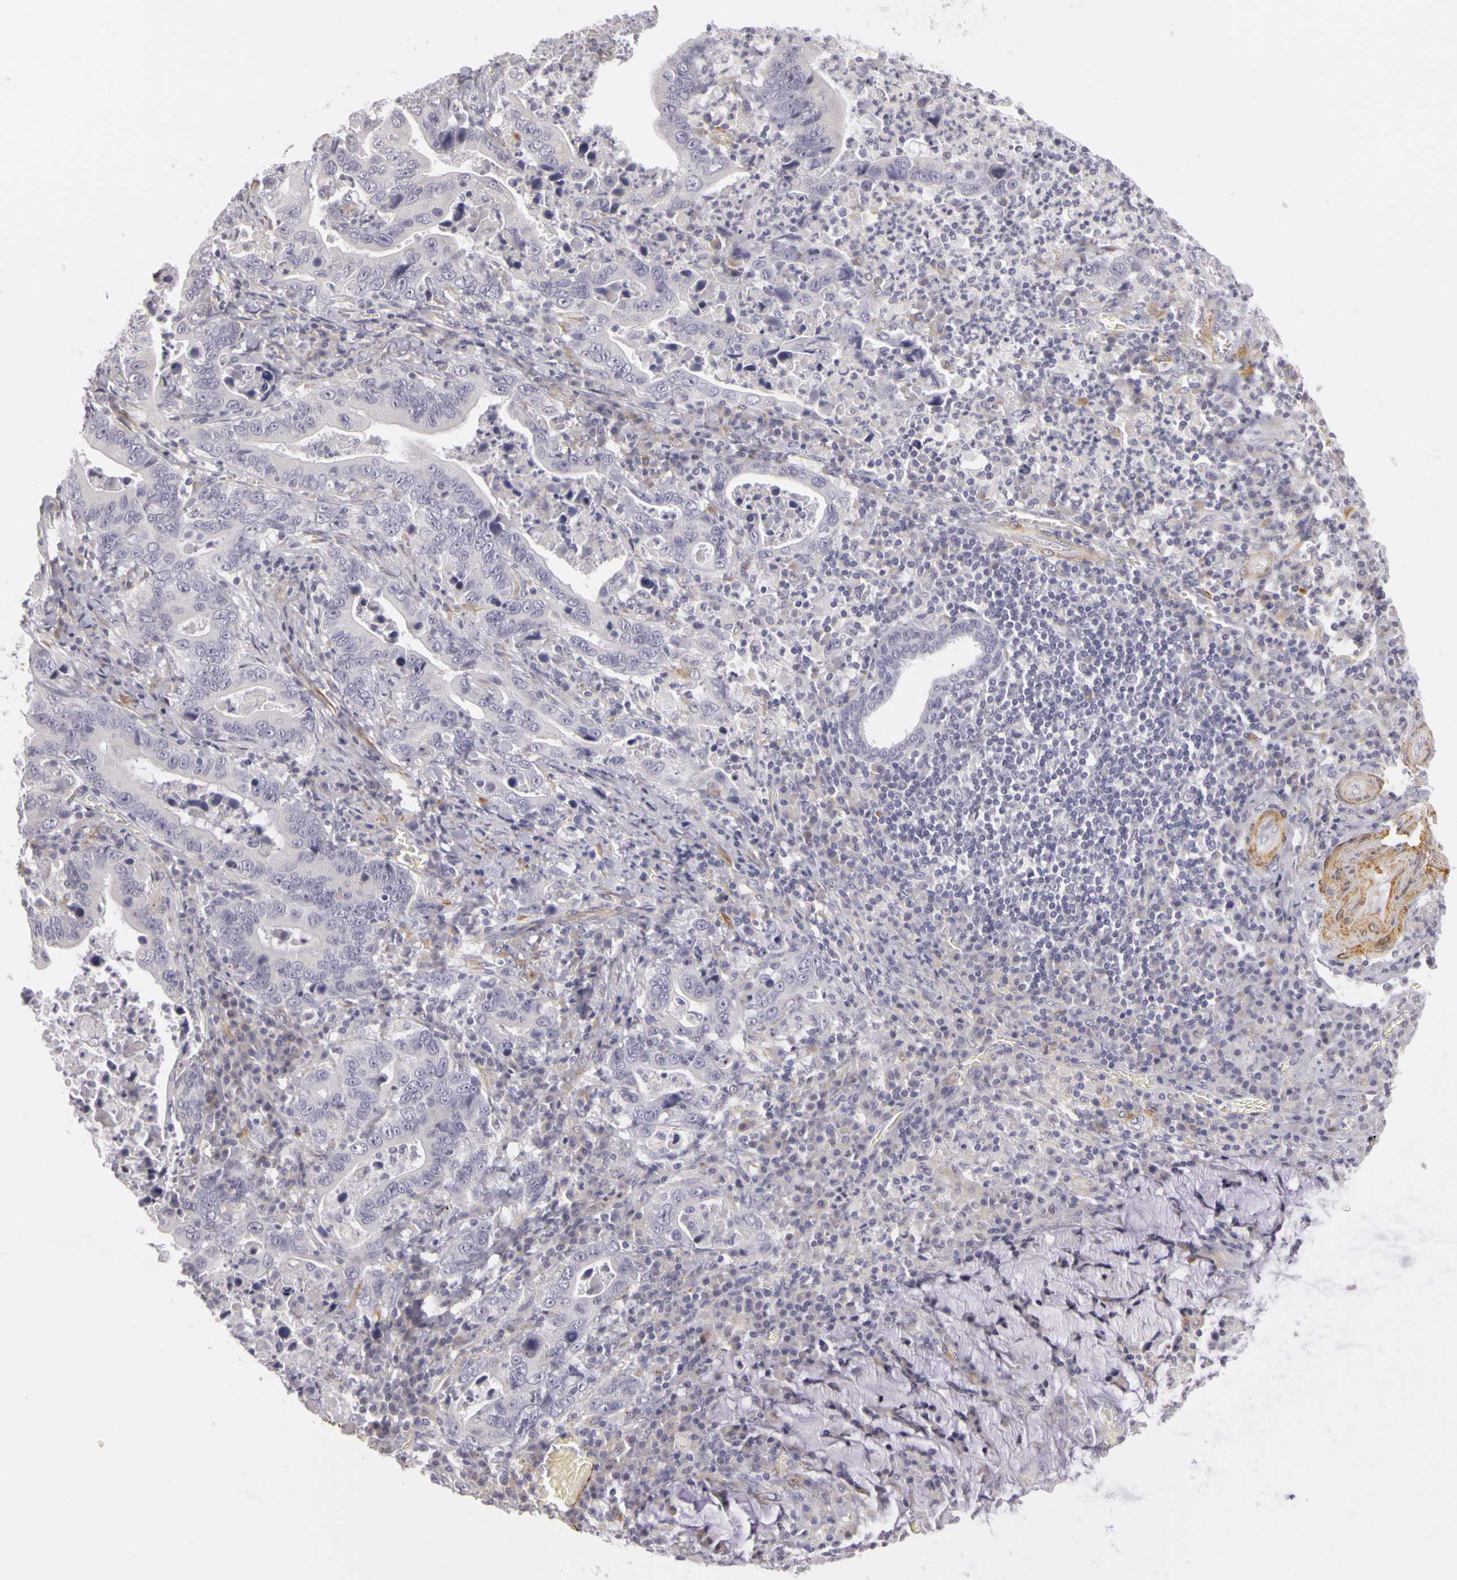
{"staining": {"intensity": "negative", "quantity": "none", "location": "none"}, "tissue": "stomach cancer", "cell_type": "Tumor cells", "image_type": "cancer", "snomed": [{"axis": "morphology", "description": "Adenocarcinoma, NOS"}, {"axis": "topography", "description": "Stomach, upper"}], "caption": "An IHC image of stomach cancer (adenocarcinoma) is shown. There is no staining in tumor cells of stomach cancer (adenocarcinoma). Brightfield microscopy of immunohistochemistry stained with DAB (3,3'-diaminobenzidine) (brown) and hematoxylin (blue), captured at high magnification.", "gene": "CNTN2", "patient": {"sex": "male", "age": 63}}